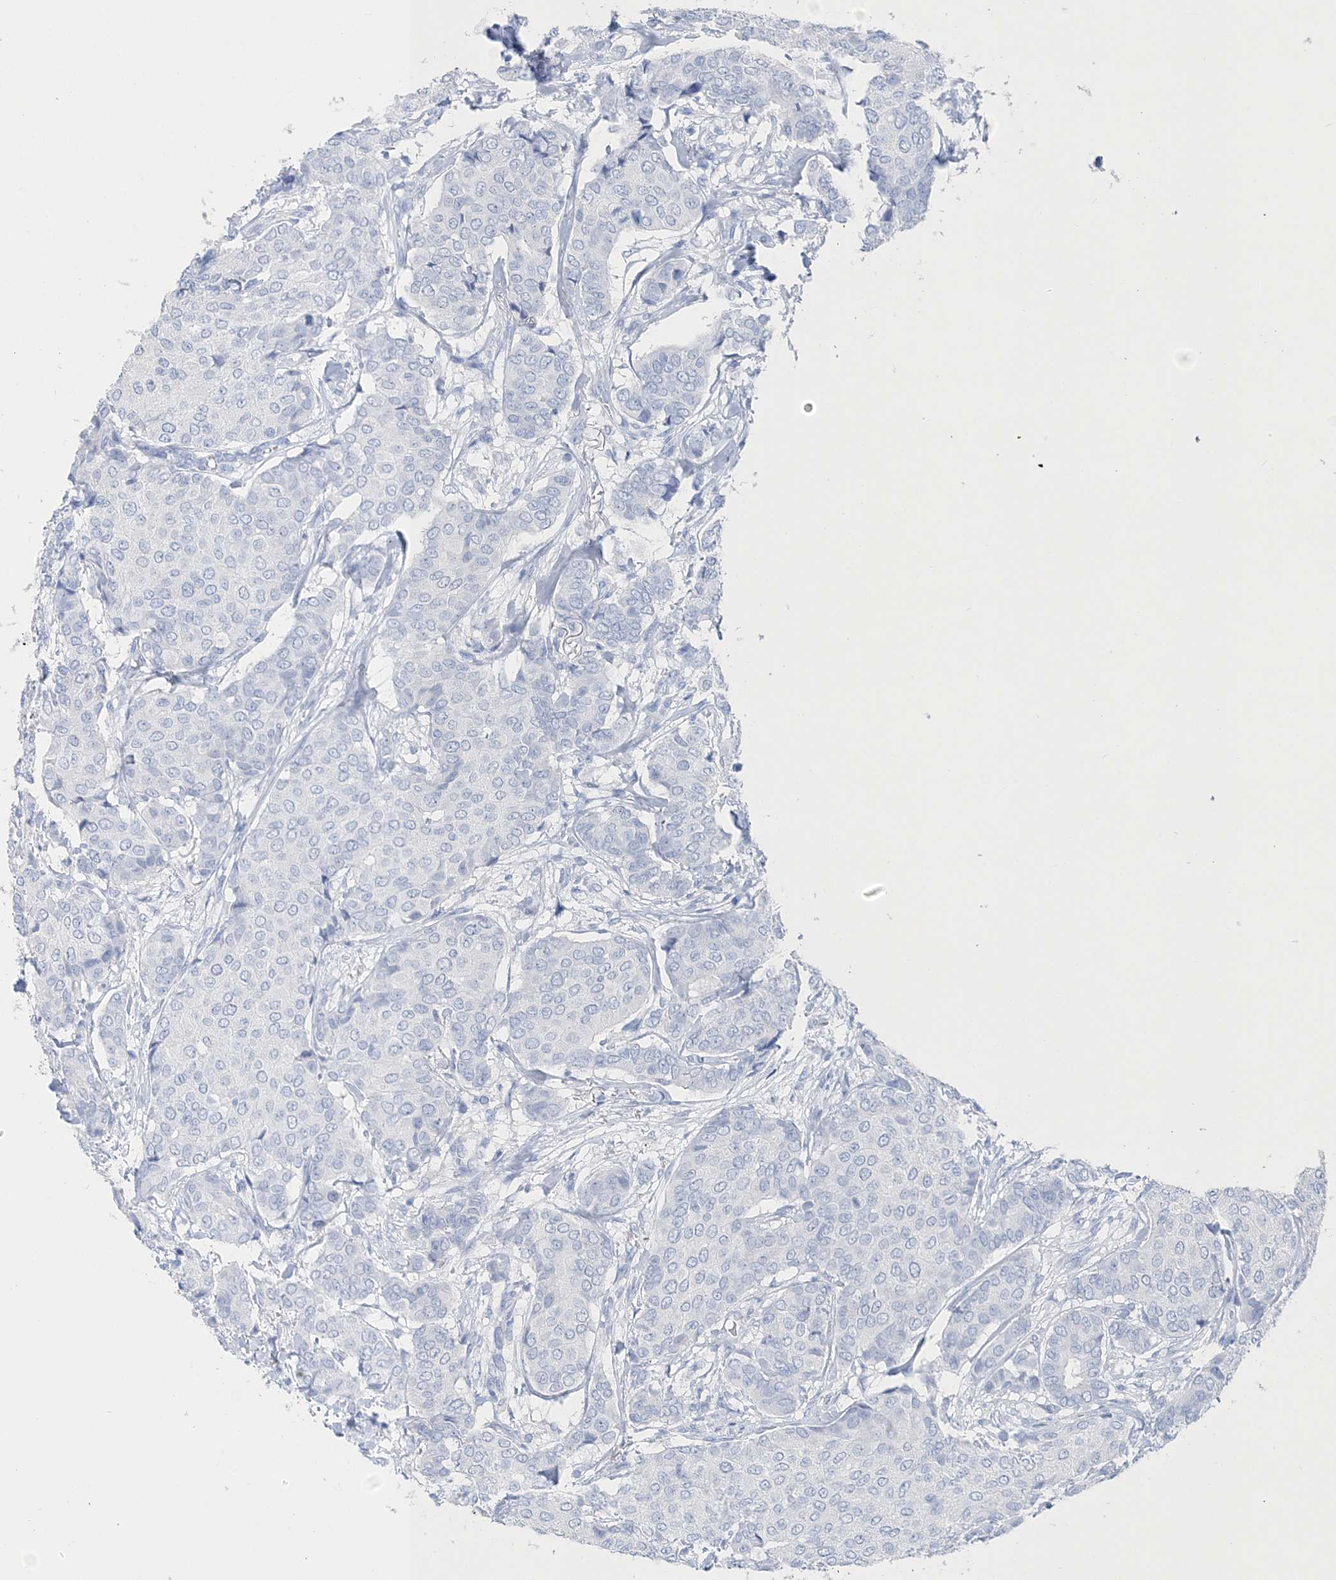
{"staining": {"intensity": "negative", "quantity": "none", "location": "none"}, "tissue": "breast cancer", "cell_type": "Tumor cells", "image_type": "cancer", "snomed": [{"axis": "morphology", "description": "Duct carcinoma"}, {"axis": "topography", "description": "Breast"}], "caption": "Human intraductal carcinoma (breast) stained for a protein using immunohistochemistry (IHC) shows no positivity in tumor cells.", "gene": "TSPYL6", "patient": {"sex": "female", "age": 75}}